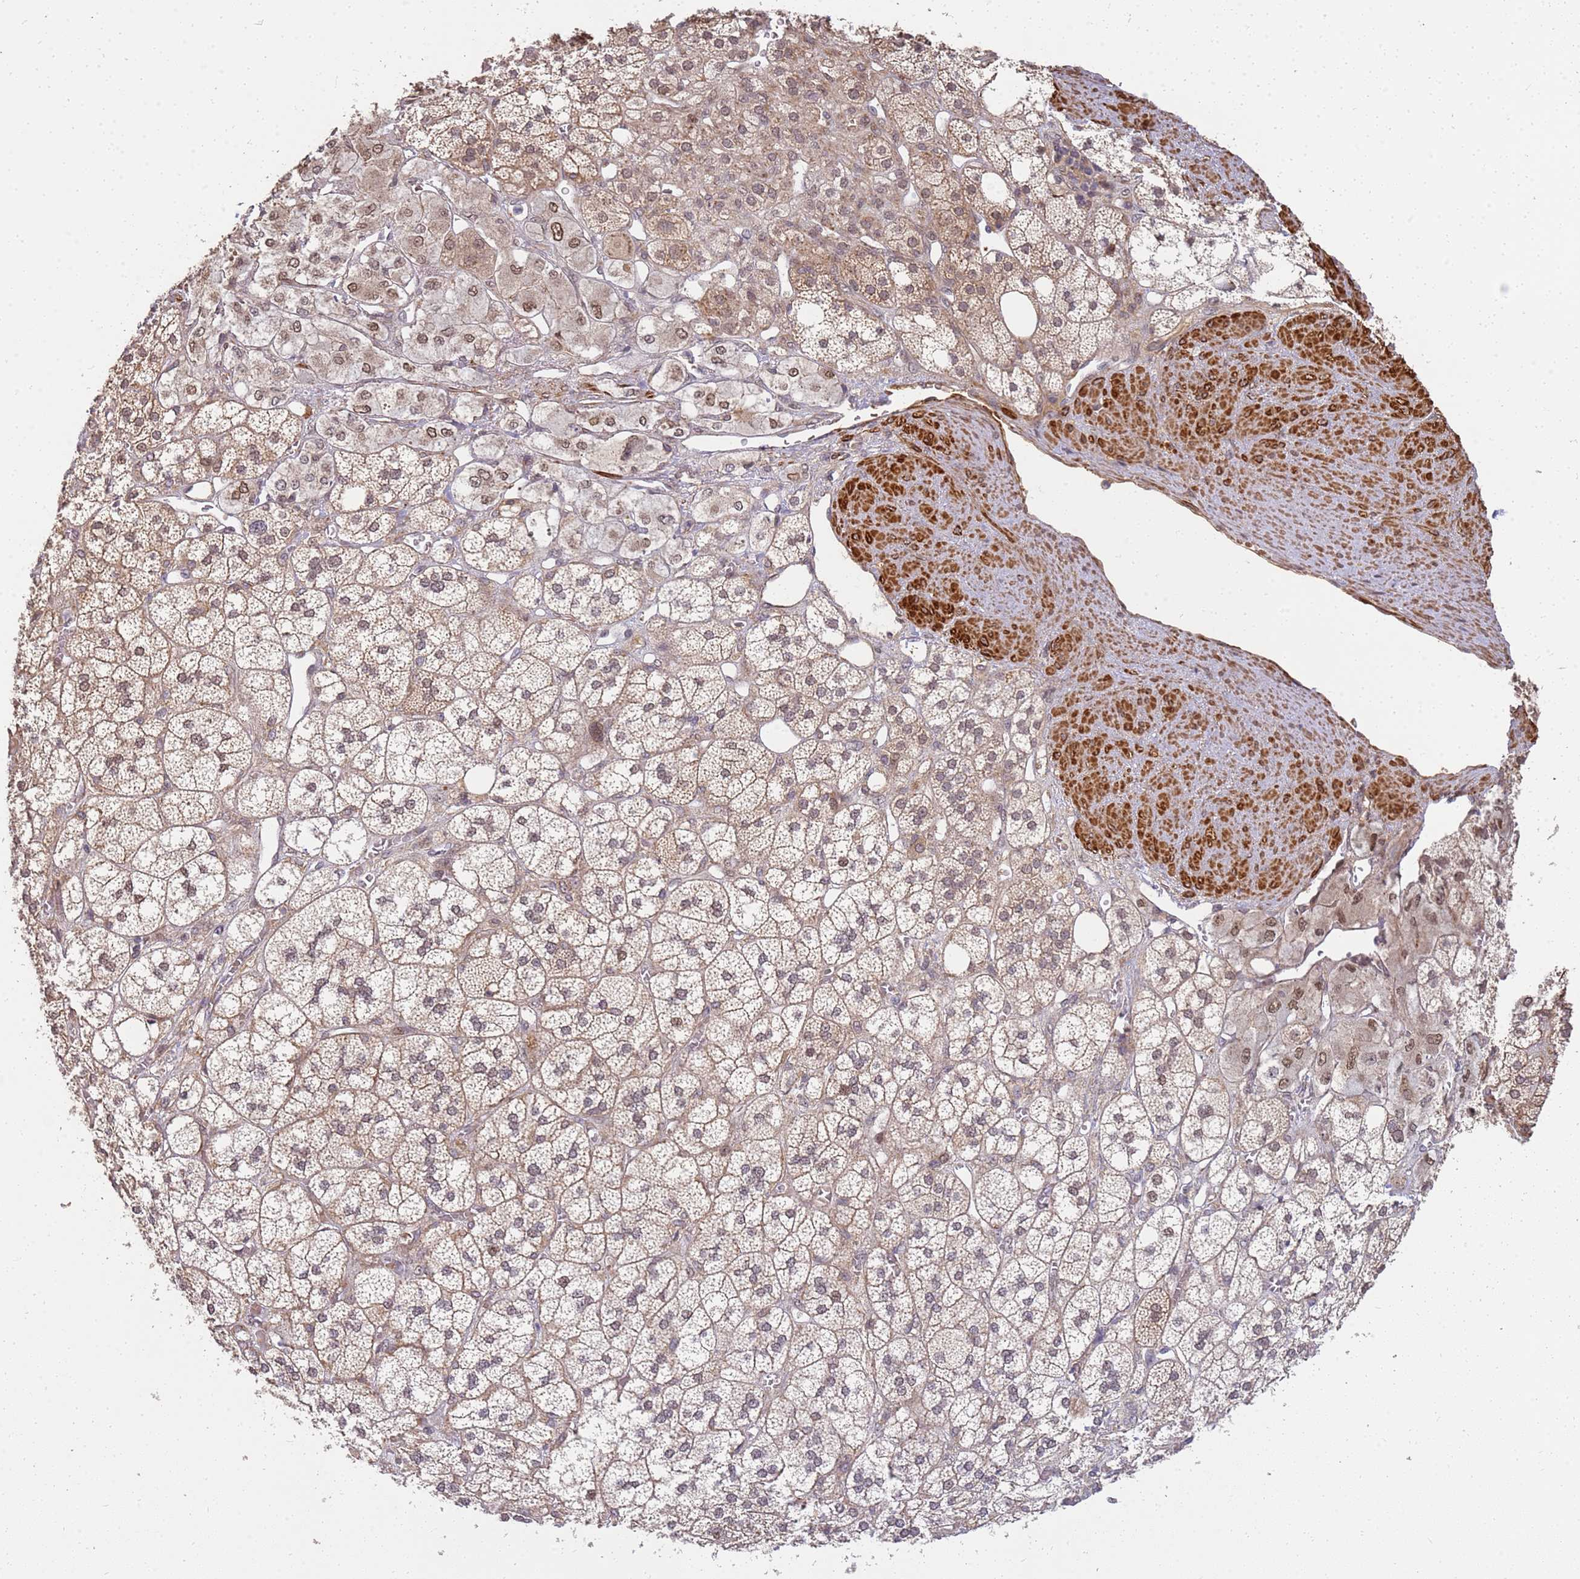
{"staining": {"intensity": "moderate", "quantity": ">75%", "location": "cytoplasmic/membranous,nuclear"}, "tissue": "adrenal gland", "cell_type": "Glandular cells", "image_type": "normal", "snomed": [{"axis": "morphology", "description": "Normal tissue, NOS"}, {"axis": "topography", "description": "Adrenal gland"}], "caption": "Protein expression analysis of normal human adrenal gland reveals moderate cytoplasmic/membranous,nuclear expression in about >75% of glandular cells.", "gene": "ST18", "patient": {"sex": "male", "age": 61}}